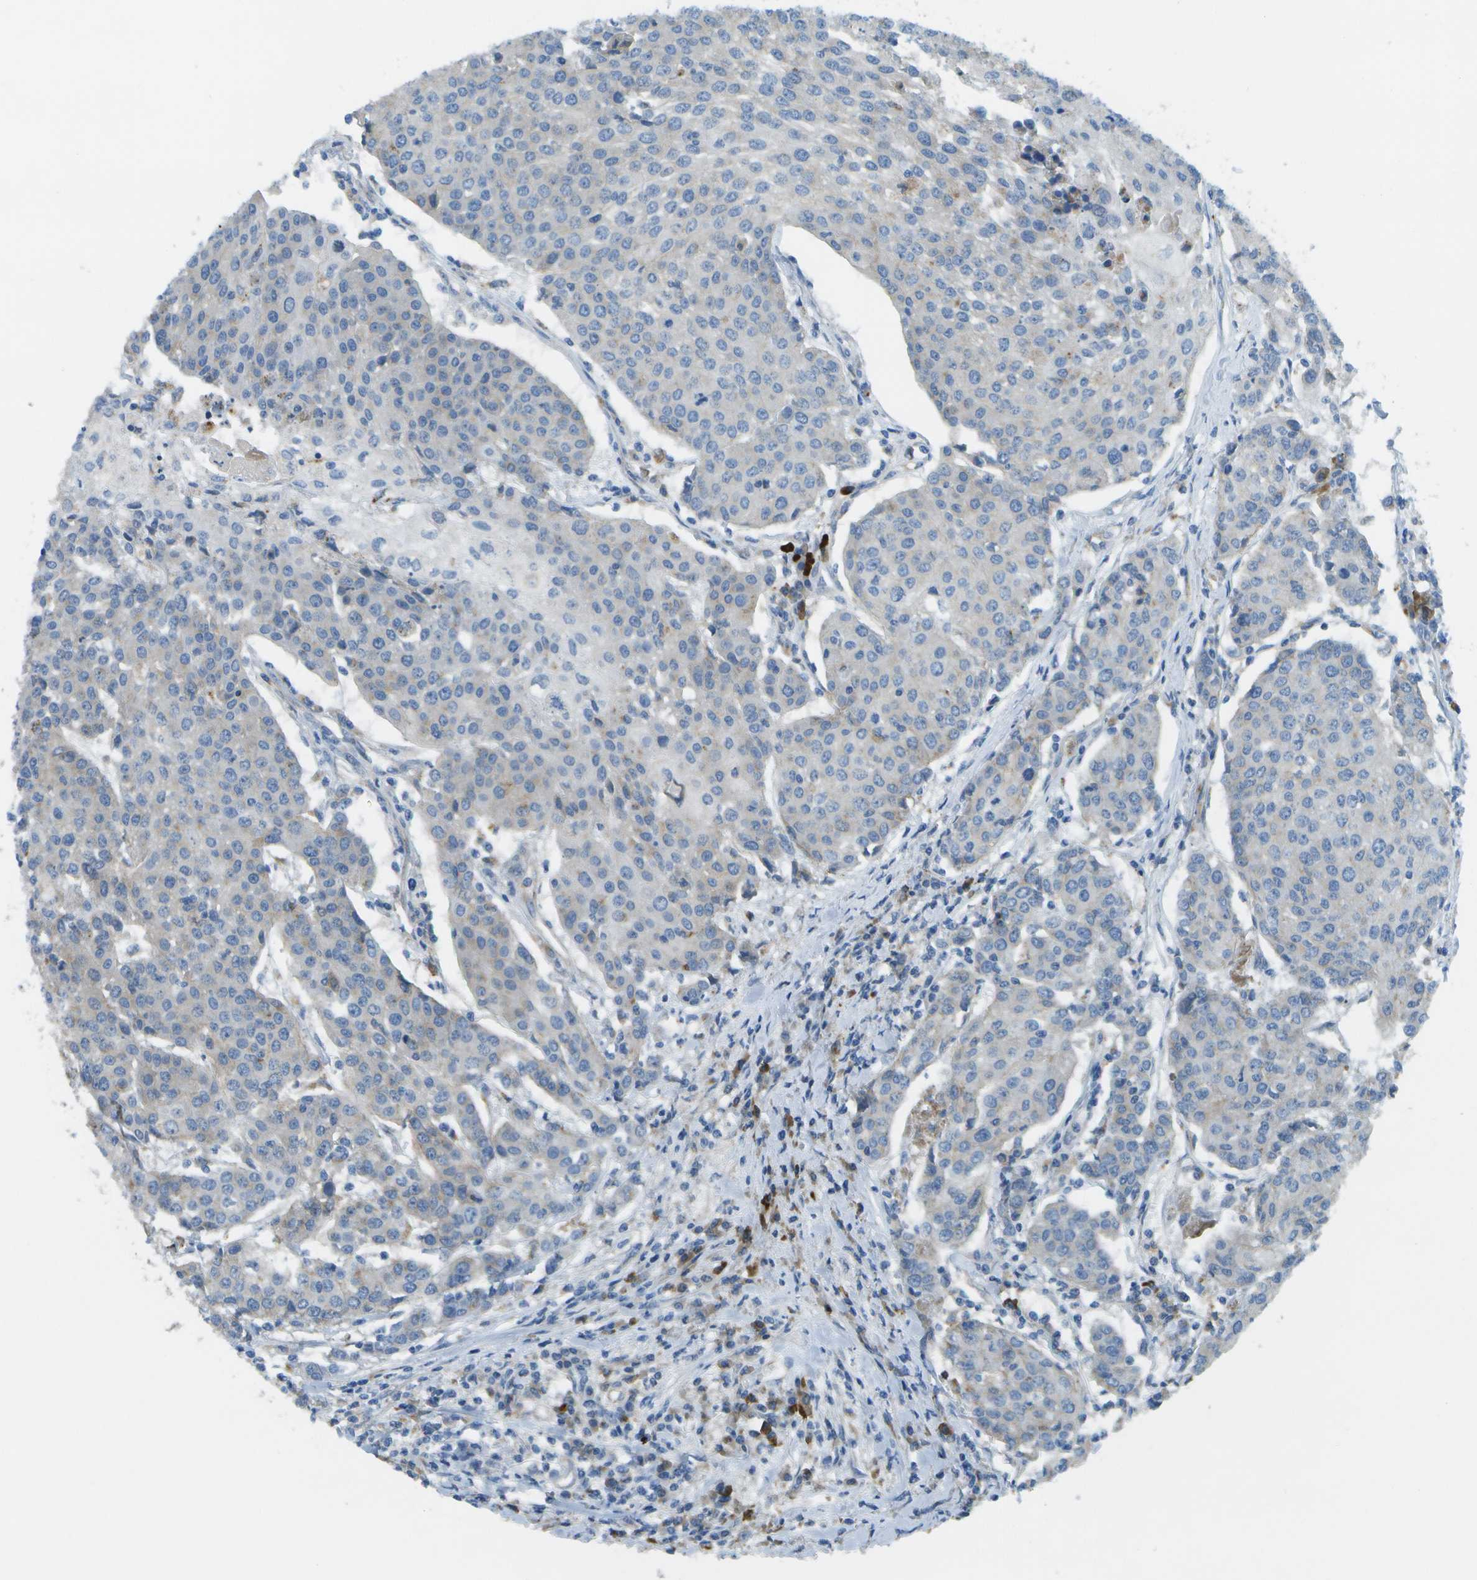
{"staining": {"intensity": "negative", "quantity": "none", "location": "none"}, "tissue": "urothelial cancer", "cell_type": "Tumor cells", "image_type": "cancer", "snomed": [{"axis": "morphology", "description": "Urothelial carcinoma, High grade"}, {"axis": "topography", "description": "Urinary bladder"}], "caption": "Tumor cells are negative for protein expression in human high-grade urothelial carcinoma. (DAB (3,3'-diaminobenzidine) immunohistochemistry (IHC), high magnification).", "gene": "MYH11", "patient": {"sex": "female", "age": 85}}